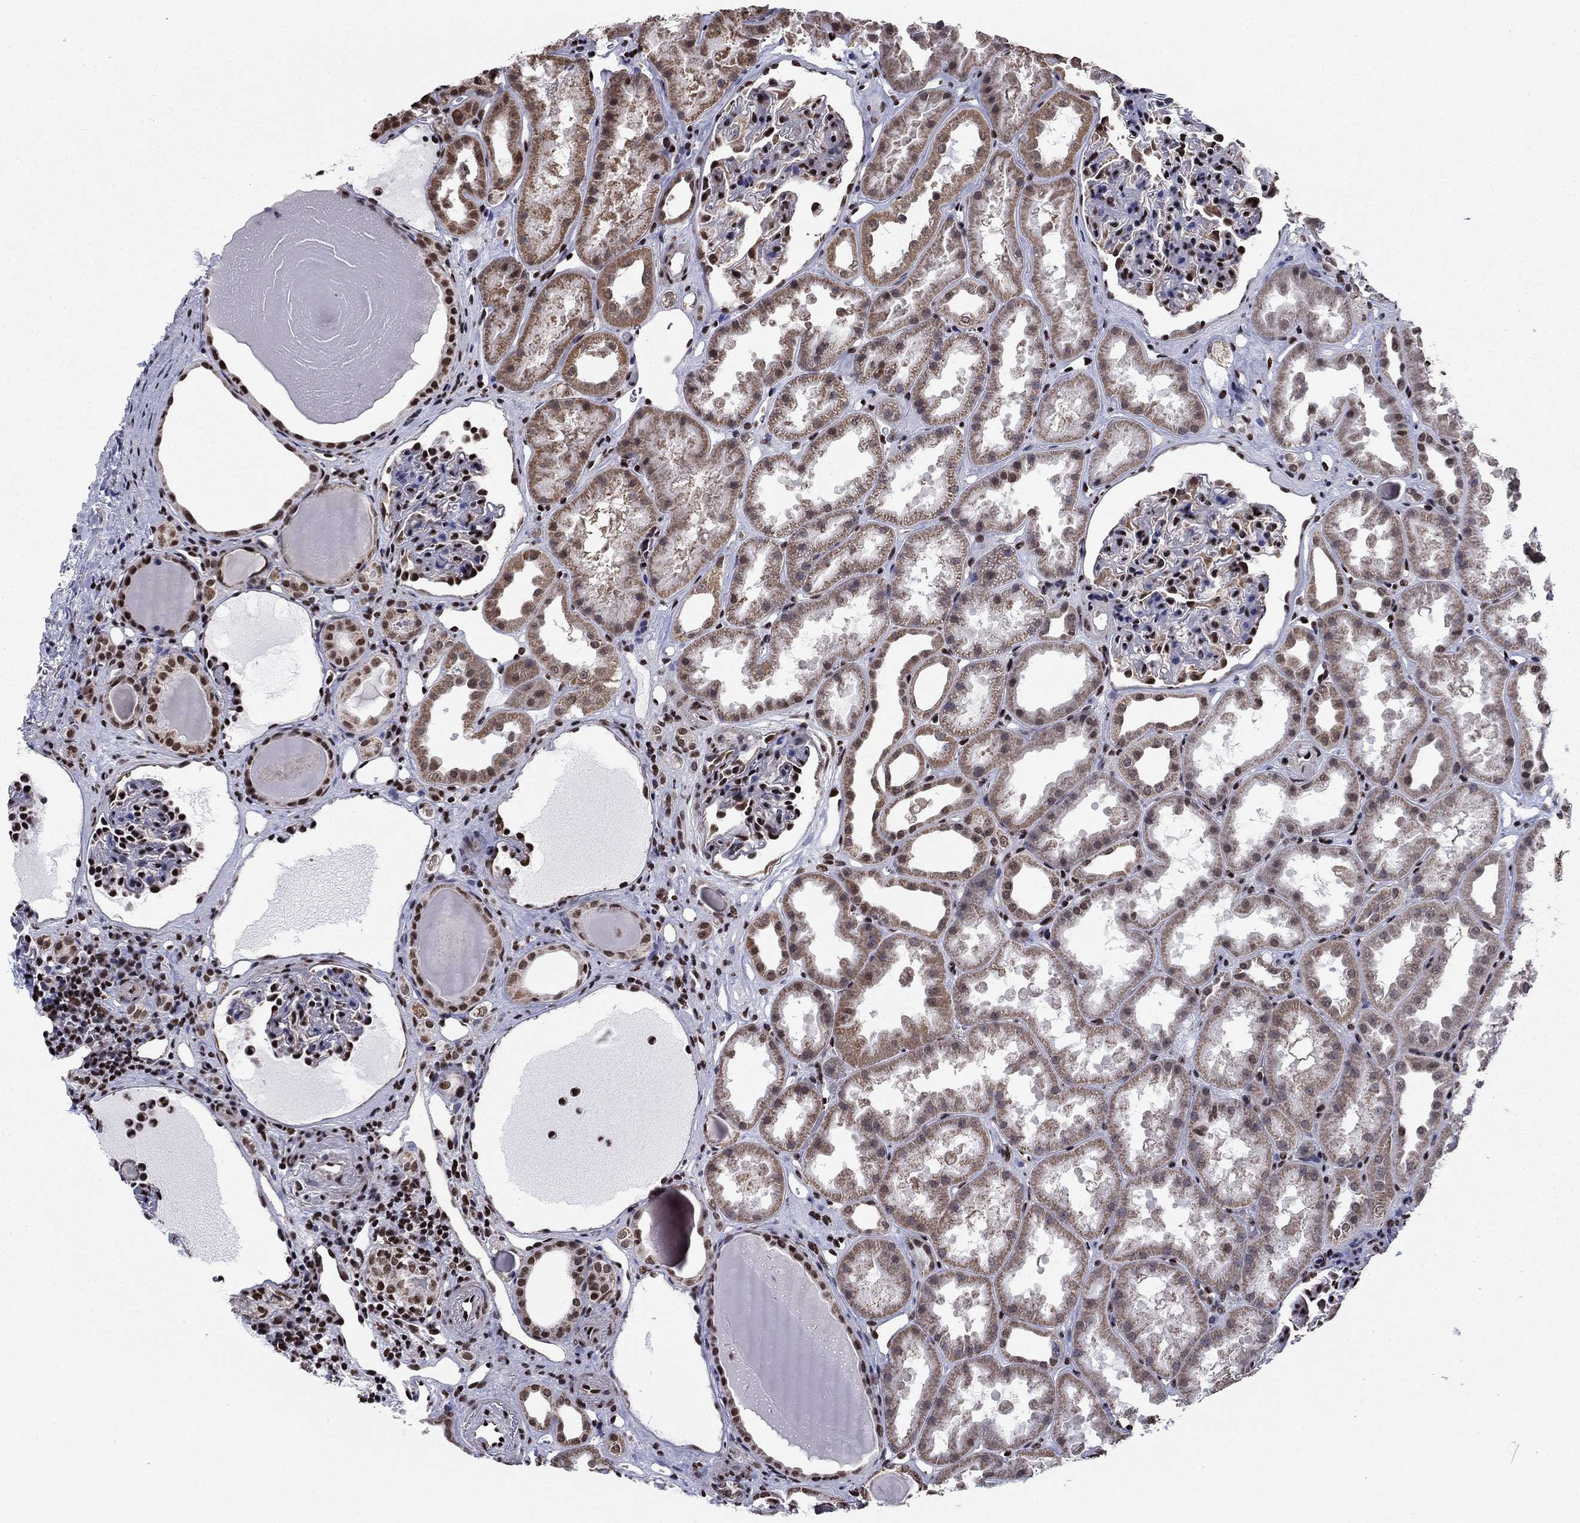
{"staining": {"intensity": "moderate", "quantity": "25%-75%", "location": "nuclear"}, "tissue": "kidney", "cell_type": "Cells in glomeruli", "image_type": "normal", "snomed": [{"axis": "morphology", "description": "Normal tissue, NOS"}, {"axis": "topography", "description": "Kidney"}], "caption": "About 25%-75% of cells in glomeruli in benign human kidney display moderate nuclear protein positivity as visualized by brown immunohistochemical staining.", "gene": "N4BP2", "patient": {"sex": "male", "age": 61}}